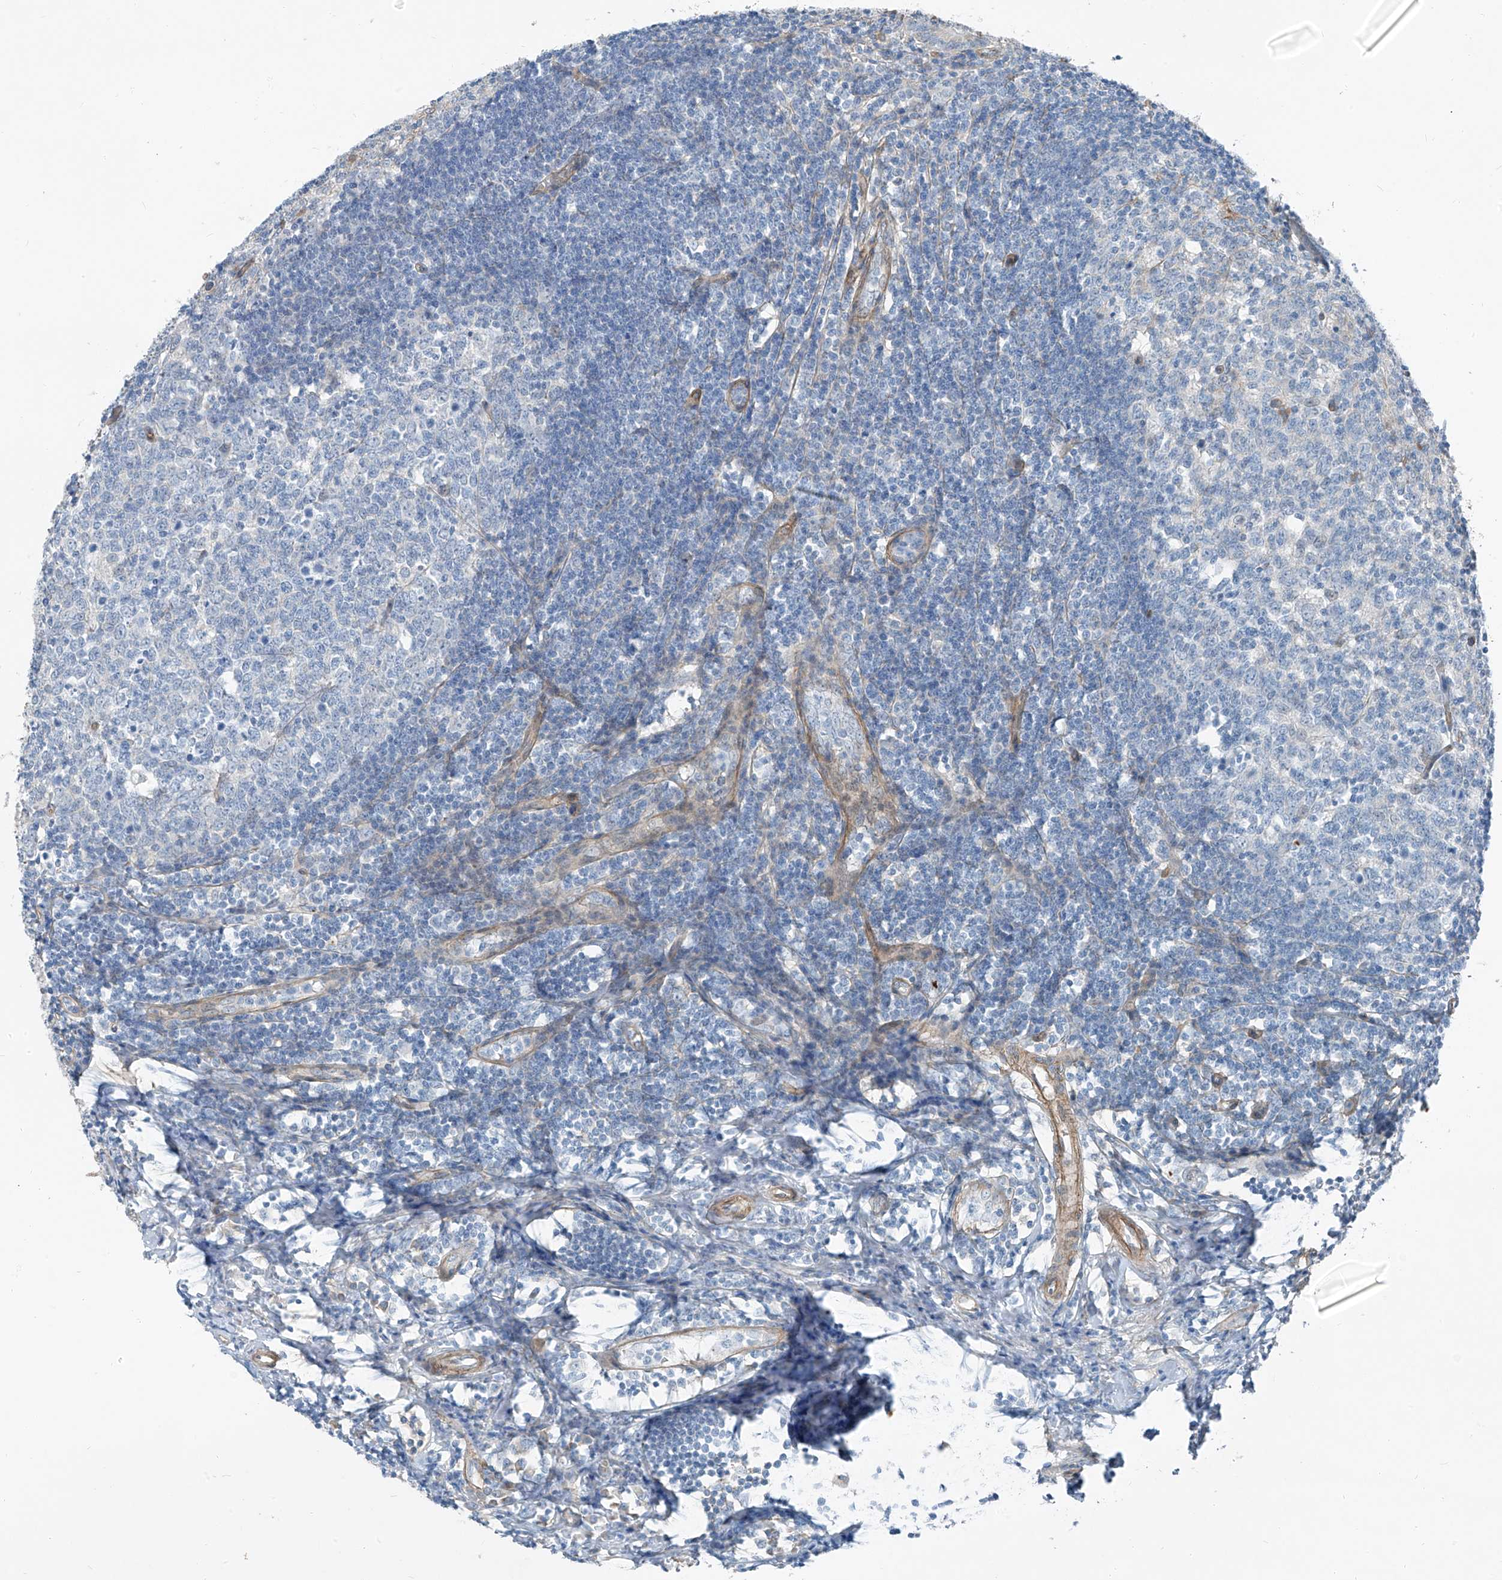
{"staining": {"intensity": "negative", "quantity": "none", "location": "none"}, "tissue": "appendix", "cell_type": "Glandular cells", "image_type": "normal", "snomed": [{"axis": "morphology", "description": "Normal tissue, NOS"}, {"axis": "topography", "description": "Appendix"}], "caption": "Human appendix stained for a protein using IHC demonstrates no staining in glandular cells.", "gene": "TNS2", "patient": {"sex": "female", "age": 54}}